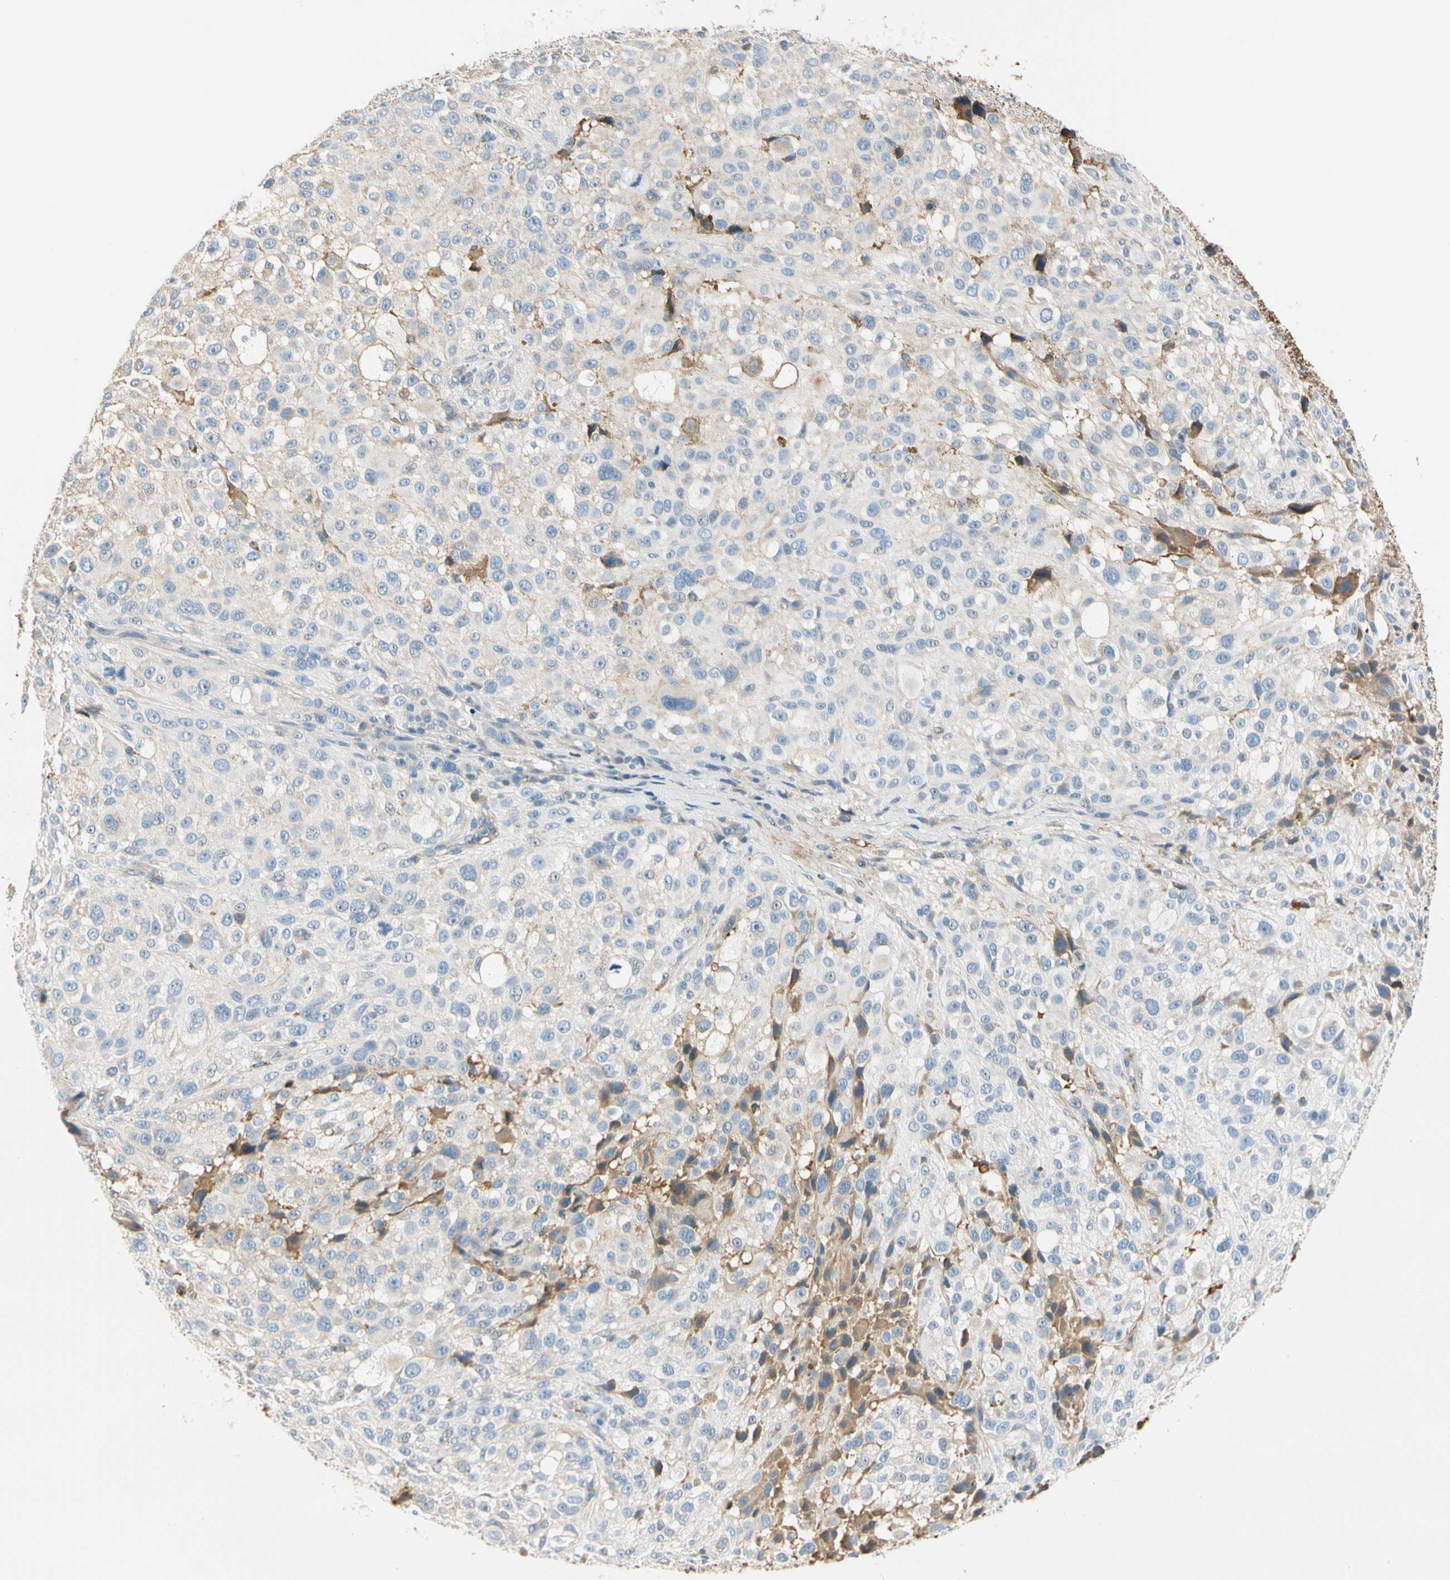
{"staining": {"intensity": "weak", "quantity": ">75%", "location": "cytoplasmic/membranous"}, "tissue": "melanoma", "cell_type": "Tumor cells", "image_type": "cancer", "snomed": [{"axis": "morphology", "description": "Necrosis, NOS"}, {"axis": "morphology", "description": "Malignant melanoma, NOS"}, {"axis": "topography", "description": "Skin"}], "caption": "Immunohistochemistry of melanoma exhibits low levels of weak cytoplasmic/membranous expression in about >75% of tumor cells. (IHC, brightfield microscopy, high magnification).", "gene": "LAMB3", "patient": {"sex": "female", "age": 87}}